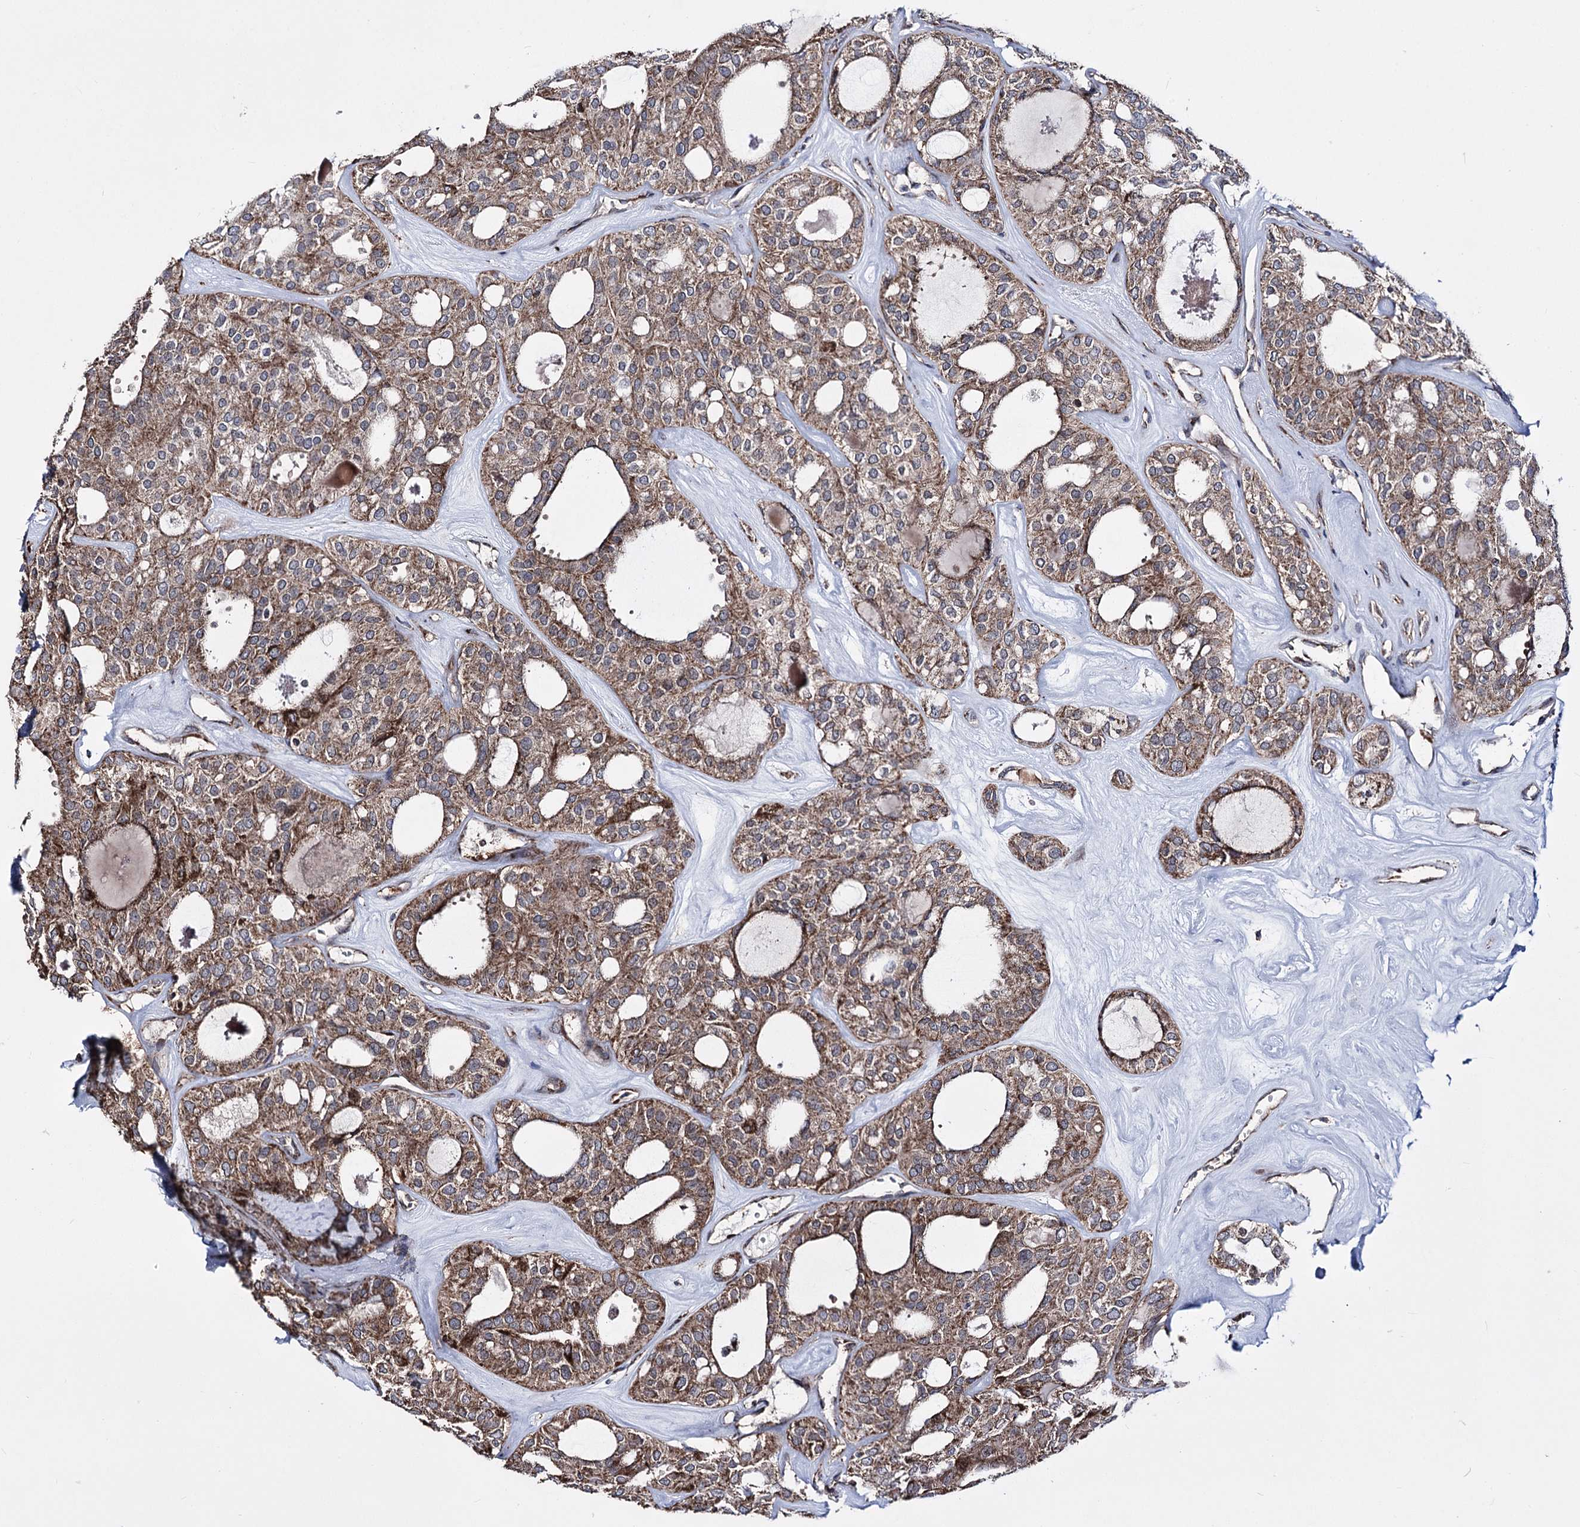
{"staining": {"intensity": "moderate", "quantity": ">75%", "location": "cytoplasmic/membranous"}, "tissue": "thyroid cancer", "cell_type": "Tumor cells", "image_type": "cancer", "snomed": [{"axis": "morphology", "description": "Follicular adenoma carcinoma, NOS"}, {"axis": "topography", "description": "Thyroid gland"}], "caption": "A photomicrograph of human thyroid follicular adenoma carcinoma stained for a protein exhibits moderate cytoplasmic/membranous brown staining in tumor cells. The protein of interest is stained brown, and the nuclei are stained in blue (DAB (3,3'-diaminobenzidine) IHC with brightfield microscopy, high magnification).", "gene": "CREB3L4", "patient": {"sex": "male", "age": 75}}